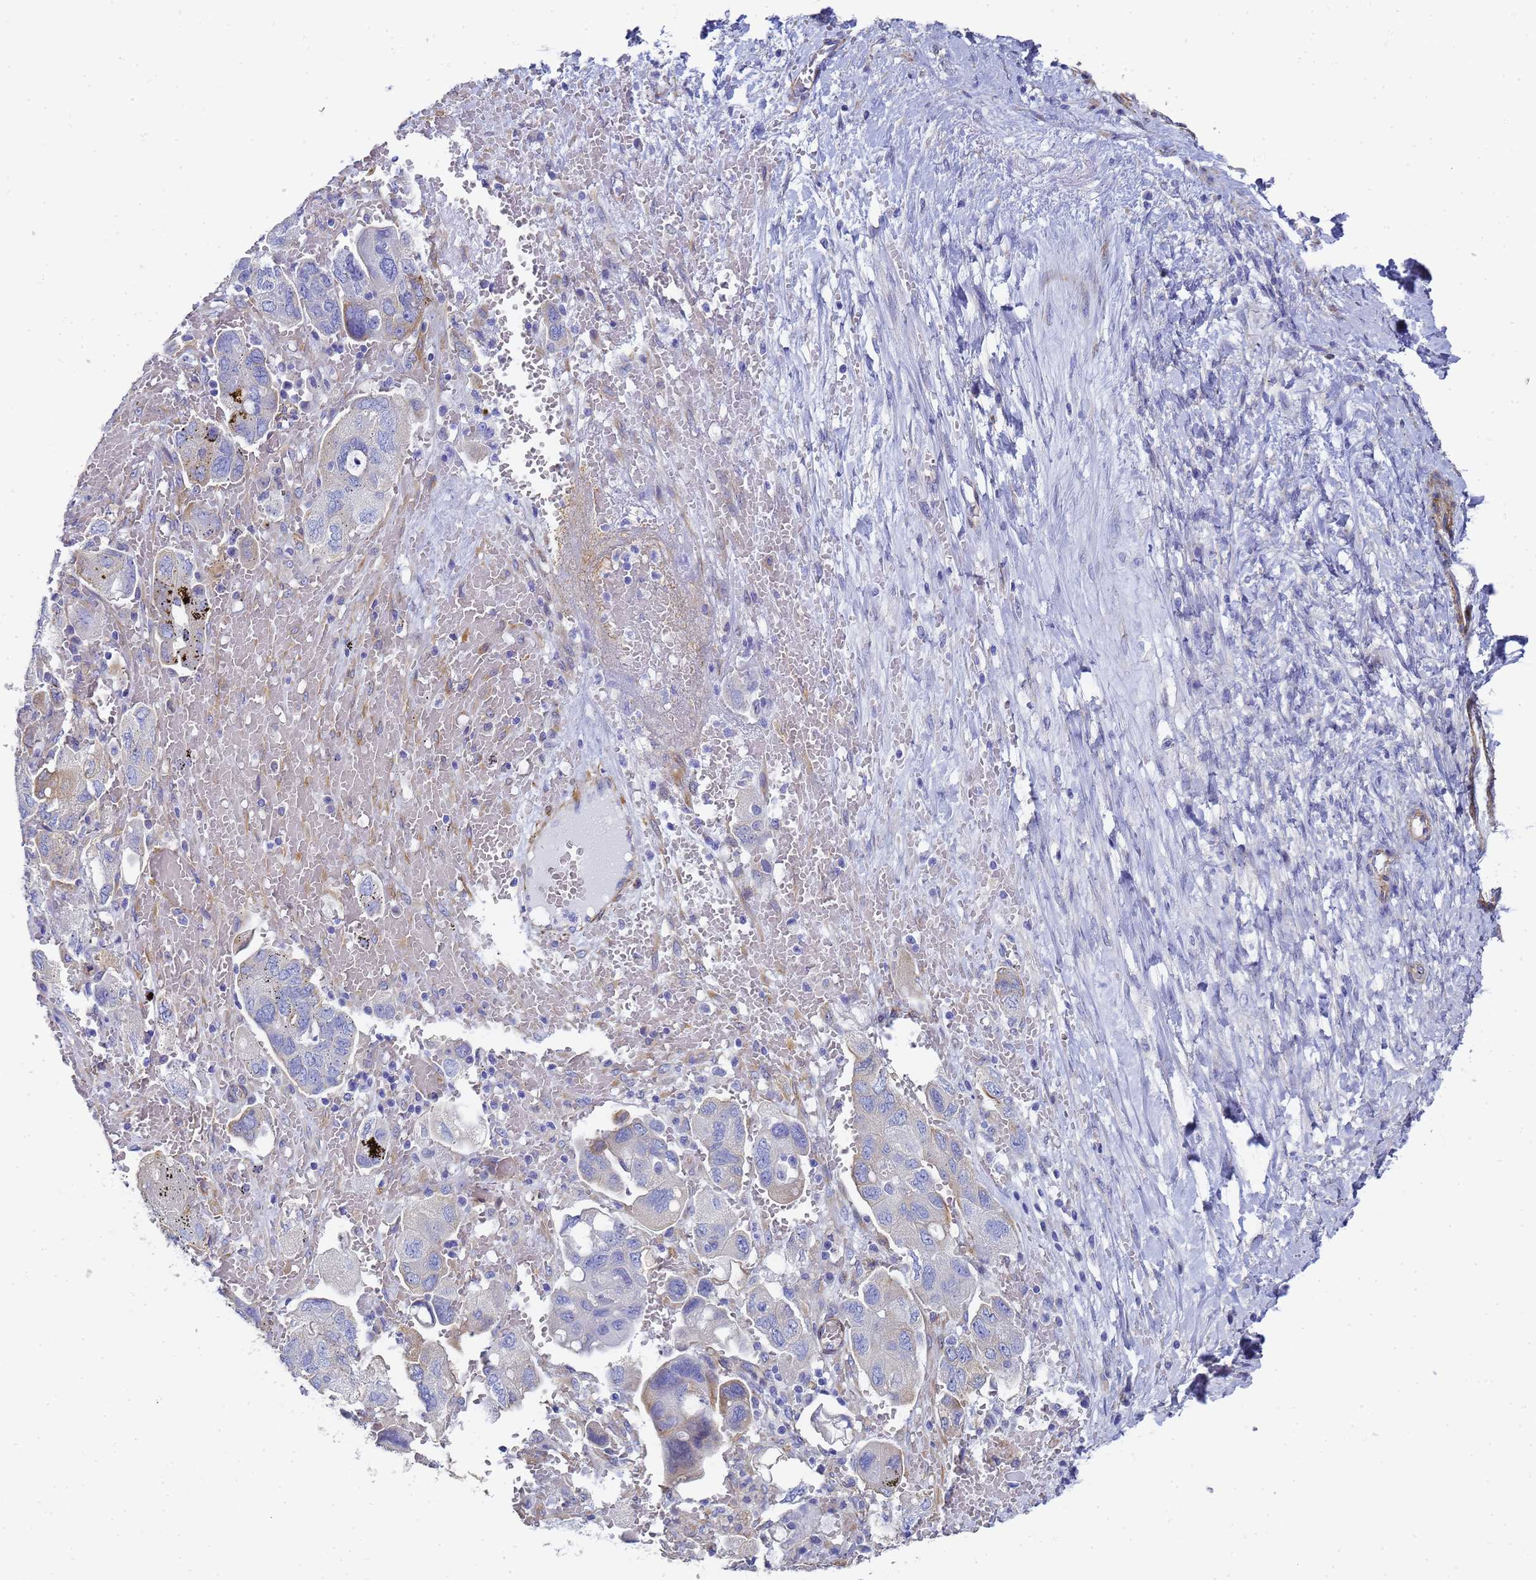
{"staining": {"intensity": "negative", "quantity": "none", "location": "none"}, "tissue": "ovarian cancer", "cell_type": "Tumor cells", "image_type": "cancer", "snomed": [{"axis": "morphology", "description": "Carcinoma, NOS"}, {"axis": "morphology", "description": "Cystadenocarcinoma, serous, NOS"}, {"axis": "topography", "description": "Ovary"}], "caption": "DAB immunohistochemical staining of human ovarian cancer shows no significant positivity in tumor cells.", "gene": "TUBB1", "patient": {"sex": "female", "age": 69}}